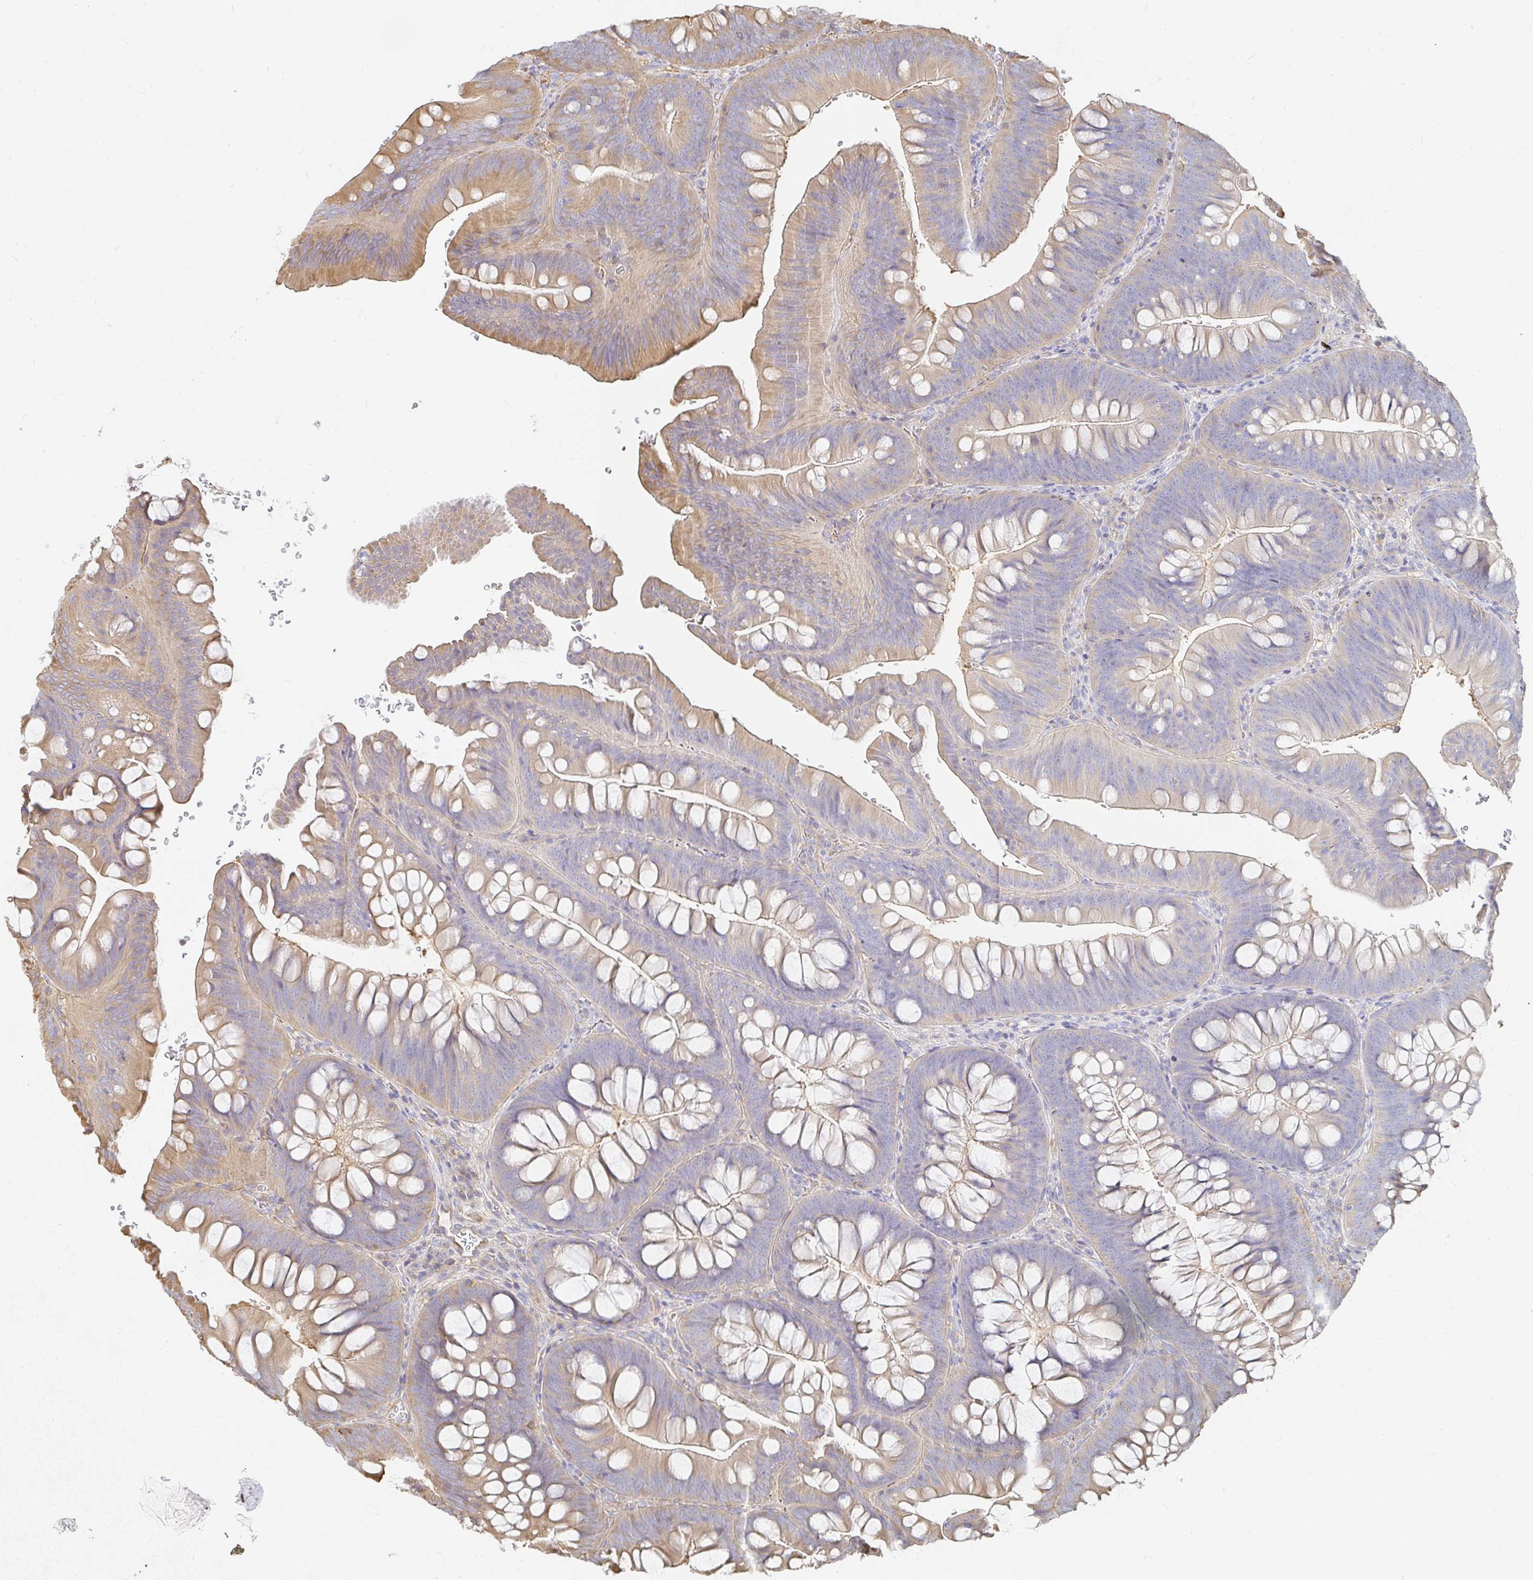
{"staining": {"intensity": "moderate", "quantity": ">75%", "location": "cytoplasmic/membranous"}, "tissue": "colon", "cell_type": "Endothelial cells", "image_type": "normal", "snomed": [{"axis": "morphology", "description": "Normal tissue, NOS"}, {"axis": "morphology", "description": "Adenoma, NOS"}, {"axis": "topography", "description": "Soft tissue"}, {"axis": "topography", "description": "Colon"}], "caption": "Protein staining reveals moderate cytoplasmic/membranous positivity in approximately >75% of endothelial cells in benign colon. (Brightfield microscopy of DAB IHC at high magnification).", "gene": "TSPAN19", "patient": {"sex": "male", "age": 47}}